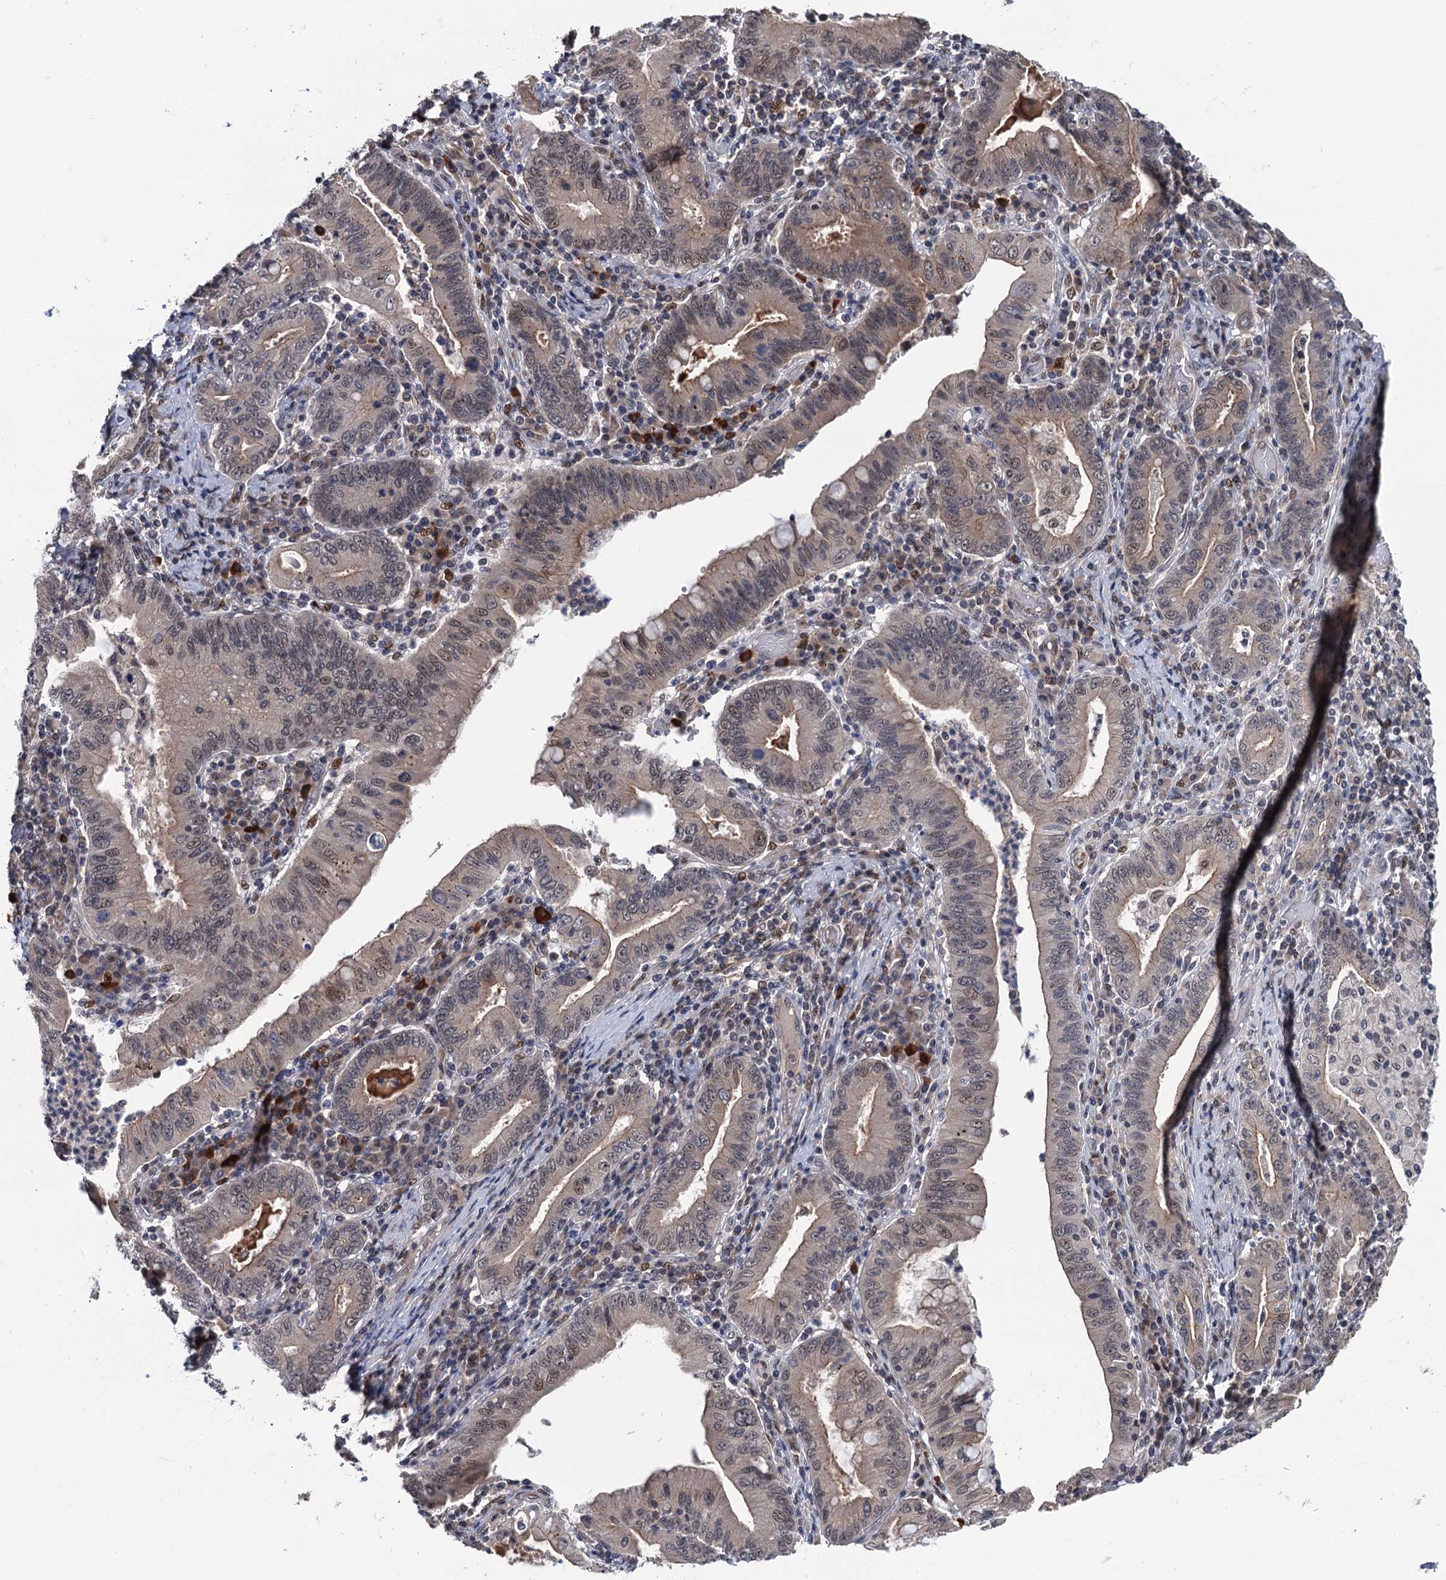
{"staining": {"intensity": "weak", "quantity": "25%-75%", "location": "cytoplasmic/membranous,nuclear"}, "tissue": "stomach cancer", "cell_type": "Tumor cells", "image_type": "cancer", "snomed": [{"axis": "morphology", "description": "Normal tissue, NOS"}, {"axis": "morphology", "description": "Adenocarcinoma, NOS"}, {"axis": "topography", "description": "Esophagus"}, {"axis": "topography", "description": "Stomach, upper"}, {"axis": "topography", "description": "Peripheral nerve tissue"}], "caption": "DAB immunohistochemical staining of human stomach cancer reveals weak cytoplasmic/membranous and nuclear protein expression in about 25%-75% of tumor cells.", "gene": "RASSF4", "patient": {"sex": "male", "age": 62}}